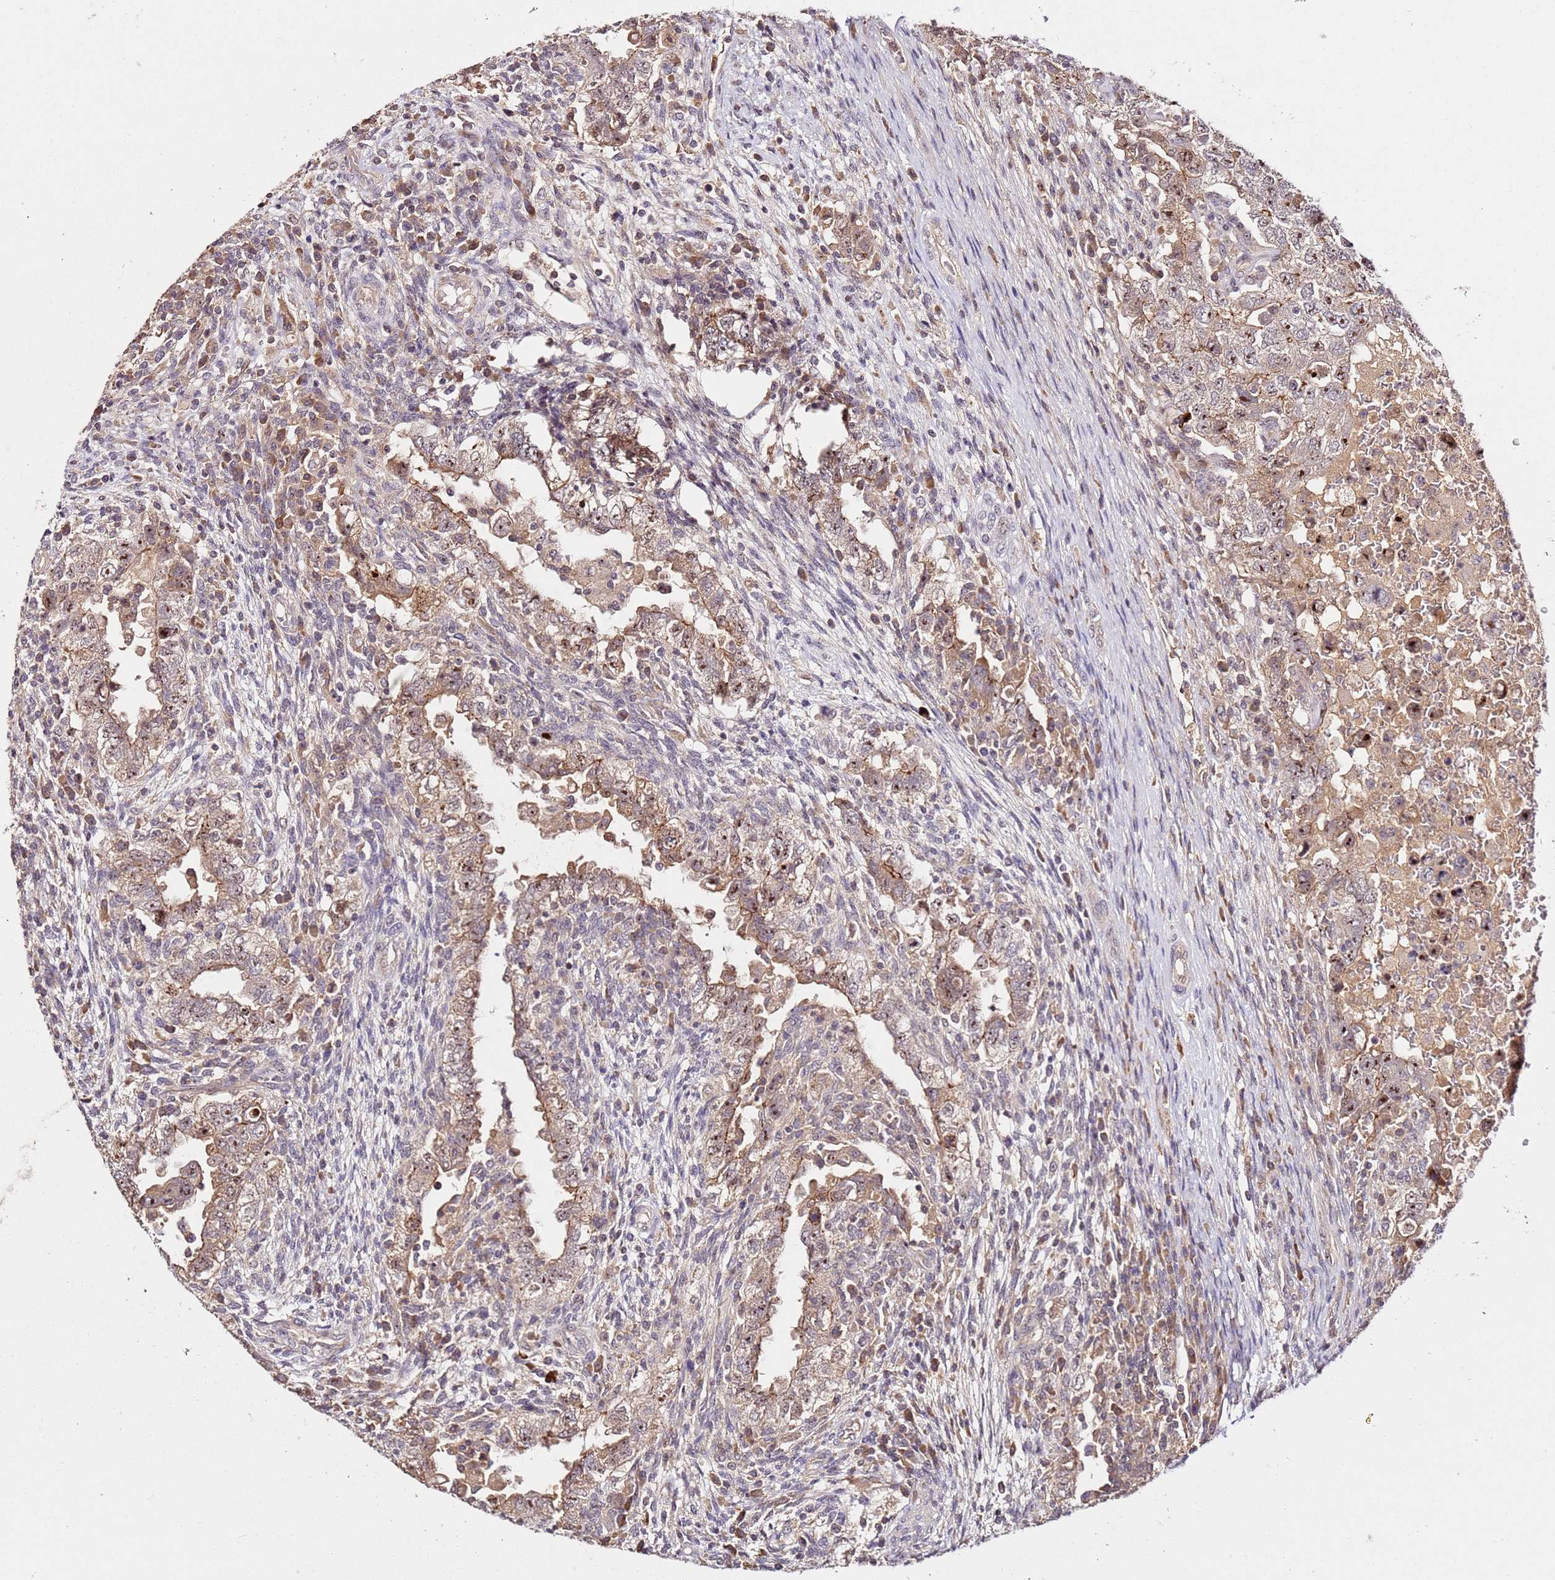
{"staining": {"intensity": "moderate", "quantity": ">75%", "location": "cytoplasmic/membranous,nuclear"}, "tissue": "testis cancer", "cell_type": "Tumor cells", "image_type": "cancer", "snomed": [{"axis": "morphology", "description": "Carcinoma, Embryonal, NOS"}, {"axis": "topography", "description": "Testis"}], "caption": "Moderate cytoplasmic/membranous and nuclear staining for a protein is identified in about >75% of tumor cells of testis cancer (embryonal carcinoma) using IHC.", "gene": "DDX27", "patient": {"sex": "male", "age": 26}}